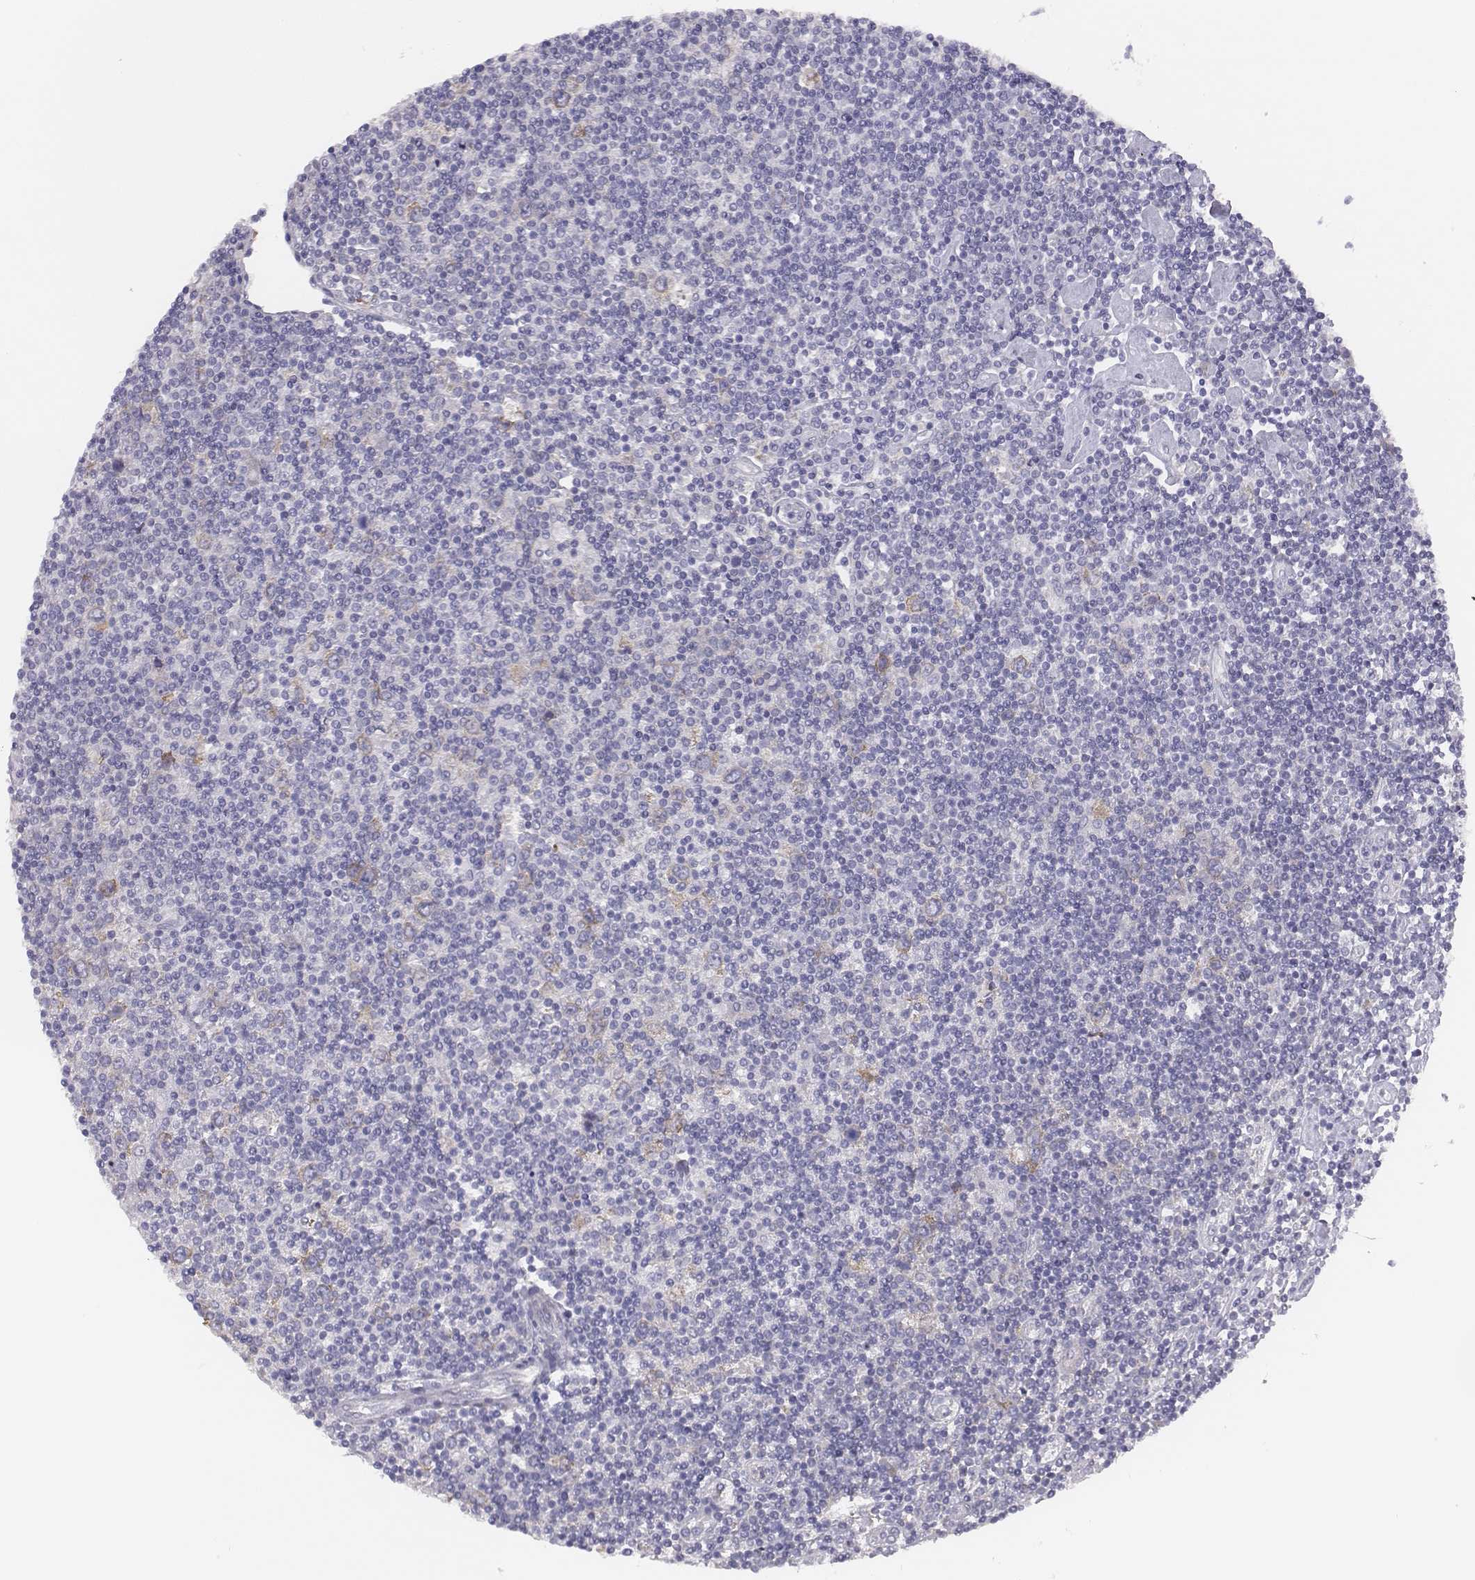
{"staining": {"intensity": "weak", "quantity": "25%-75%", "location": "cytoplasmic/membranous"}, "tissue": "lymphoma", "cell_type": "Tumor cells", "image_type": "cancer", "snomed": [{"axis": "morphology", "description": "Hodgkin's disease, NOS"}, {"axis": "topography", "description": "Lymph node"}], "caption": "Brown immunohistochemical staining in human lymphoma shows weak cytoplasmic/membranous staining in approximately 25%-75% of tumor cells.", "gene": "CHST14", "patient": {"sex": "male", "age": 40}}